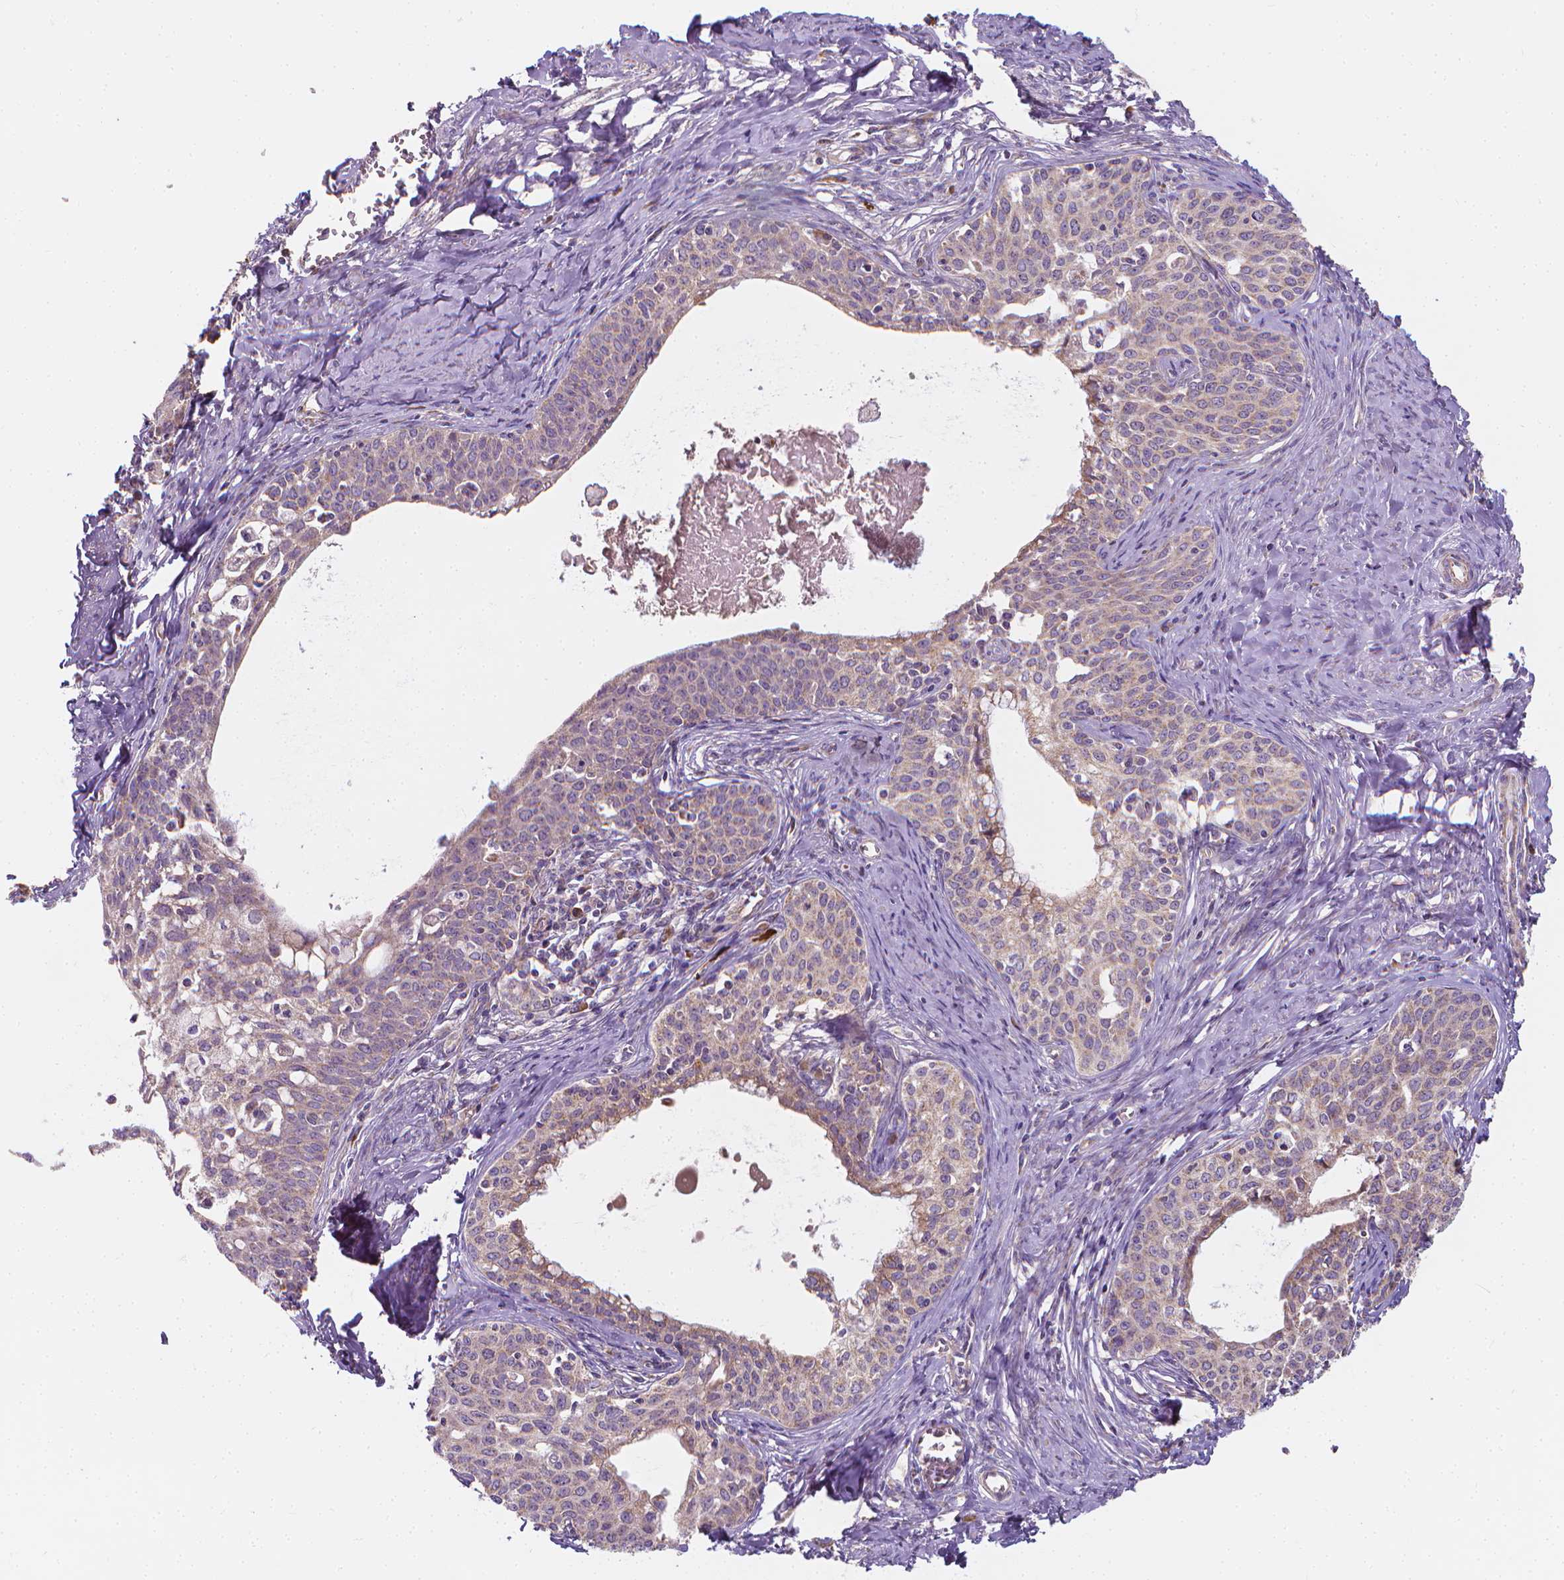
{"staining": {"intensity": "weak", "quantity": "<25%", "location": "cytoplasmic/membranous"}, "tissue": "cervical cancer", "cell_type": "Tumor cells", "image_type": "cancer", "snomed": [{"axis": "morphology", "description": "Squamous cell carcinoma, NOS"}, {"axis": "morphology", "description": "Adenocarcinoma, NOS"}, {"axis": "topography", "description": "Cervix"}], "caption": "High power microscopy histopathology image of an IHC micrograph of squamous cell carcinoma (cervical), revealing no significant staining in tumor cells.", "gene": "SNCAIP", "patient": {"sex": "female", "age": 52}}